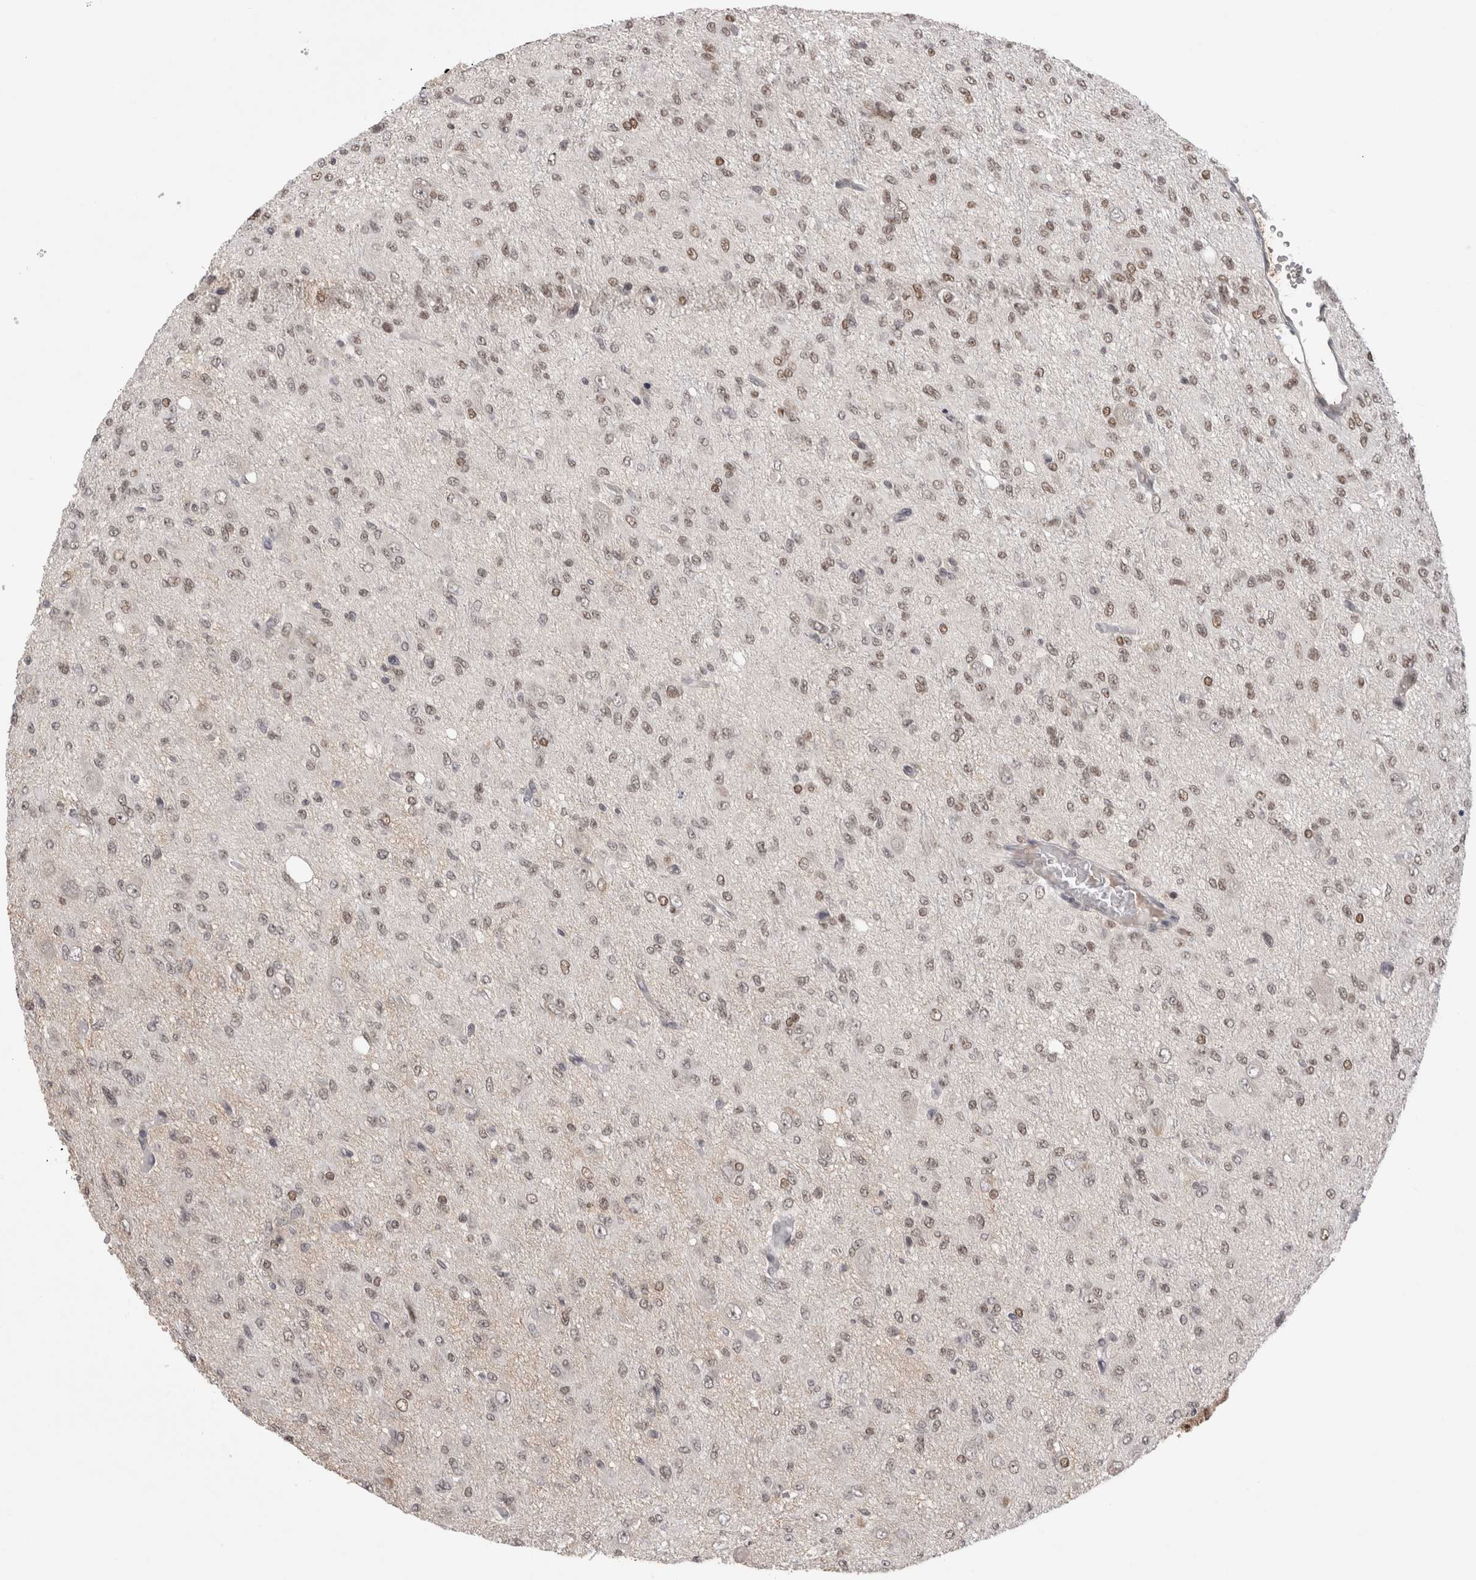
{"staining": {"intensity": "moderate", "quantity": ">75%", "location": "nuclear"}, "tissue": "glioma", "cell_type": "Tumor cells", "image_type": "cancer", "snomed": [{"axis": "morphology", "description": "Glioma, malignant, High grade"}, {"axis": "topography", "description": "Brain"}], "caption": "High-grade glioma (malignant) stained with a protein marker displays moderate staining in tumor cells.", "gene": "ZNF24", "patient": {"sex": "female", "age": 59}}